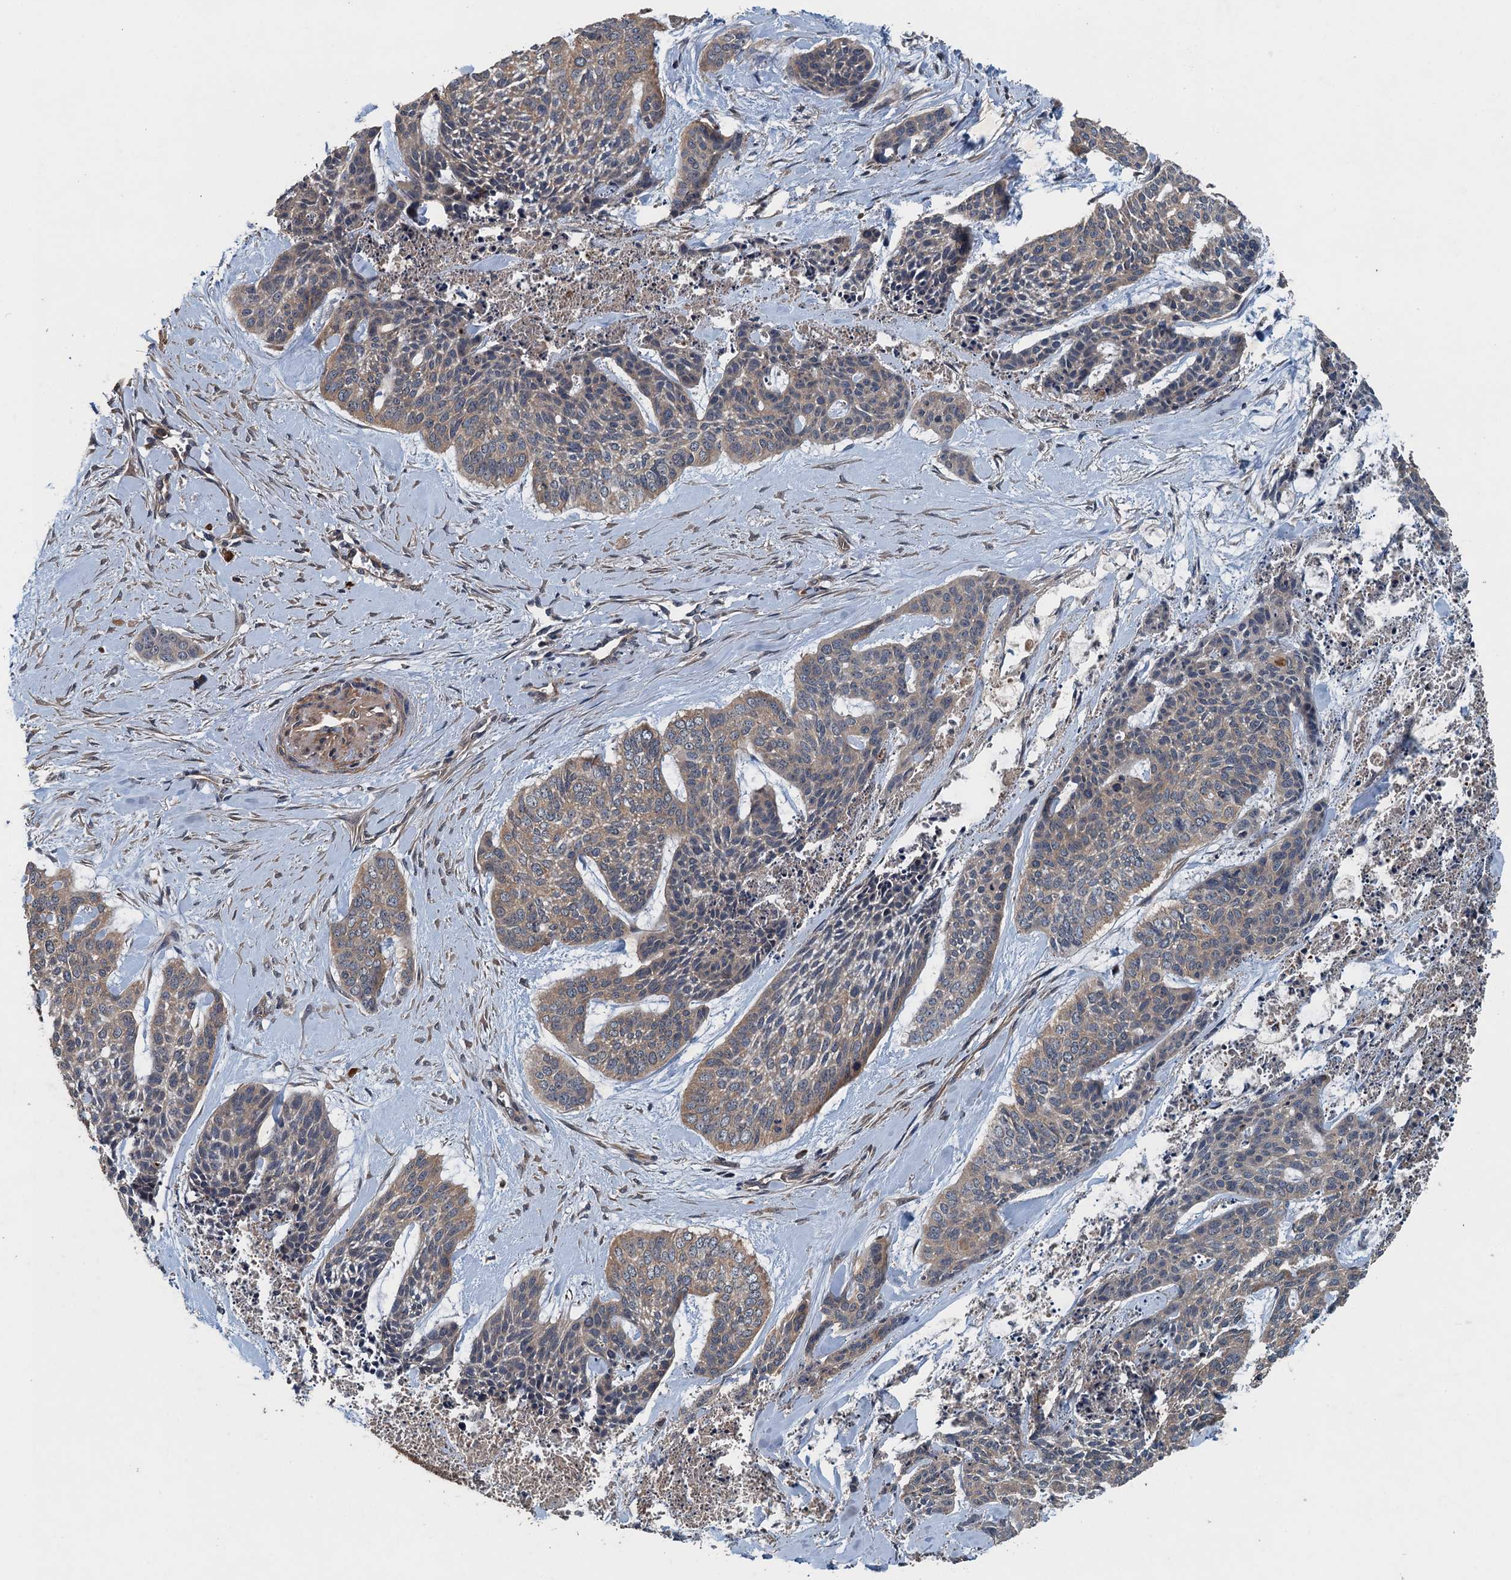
{"staining": {"intensity": "weak", "quantity": ">75%", "location": "cytoplasmic/membranous"}, "tissue": "skin cancer", "cell_type": "Tumor cells", "image_type": "cancer", "snomed": [{"axis": "morphology", "description": "Basal cell carcinoma"}, {"axis": "topography", "description": "Skin"}], "caption": "Tumor cells show low levels of weak cytoplasmic/membranous positivity in about >75% of cells in skin cancer.", "gene": "BORCS5", "patient": {"sex": "female", "age": 64}}